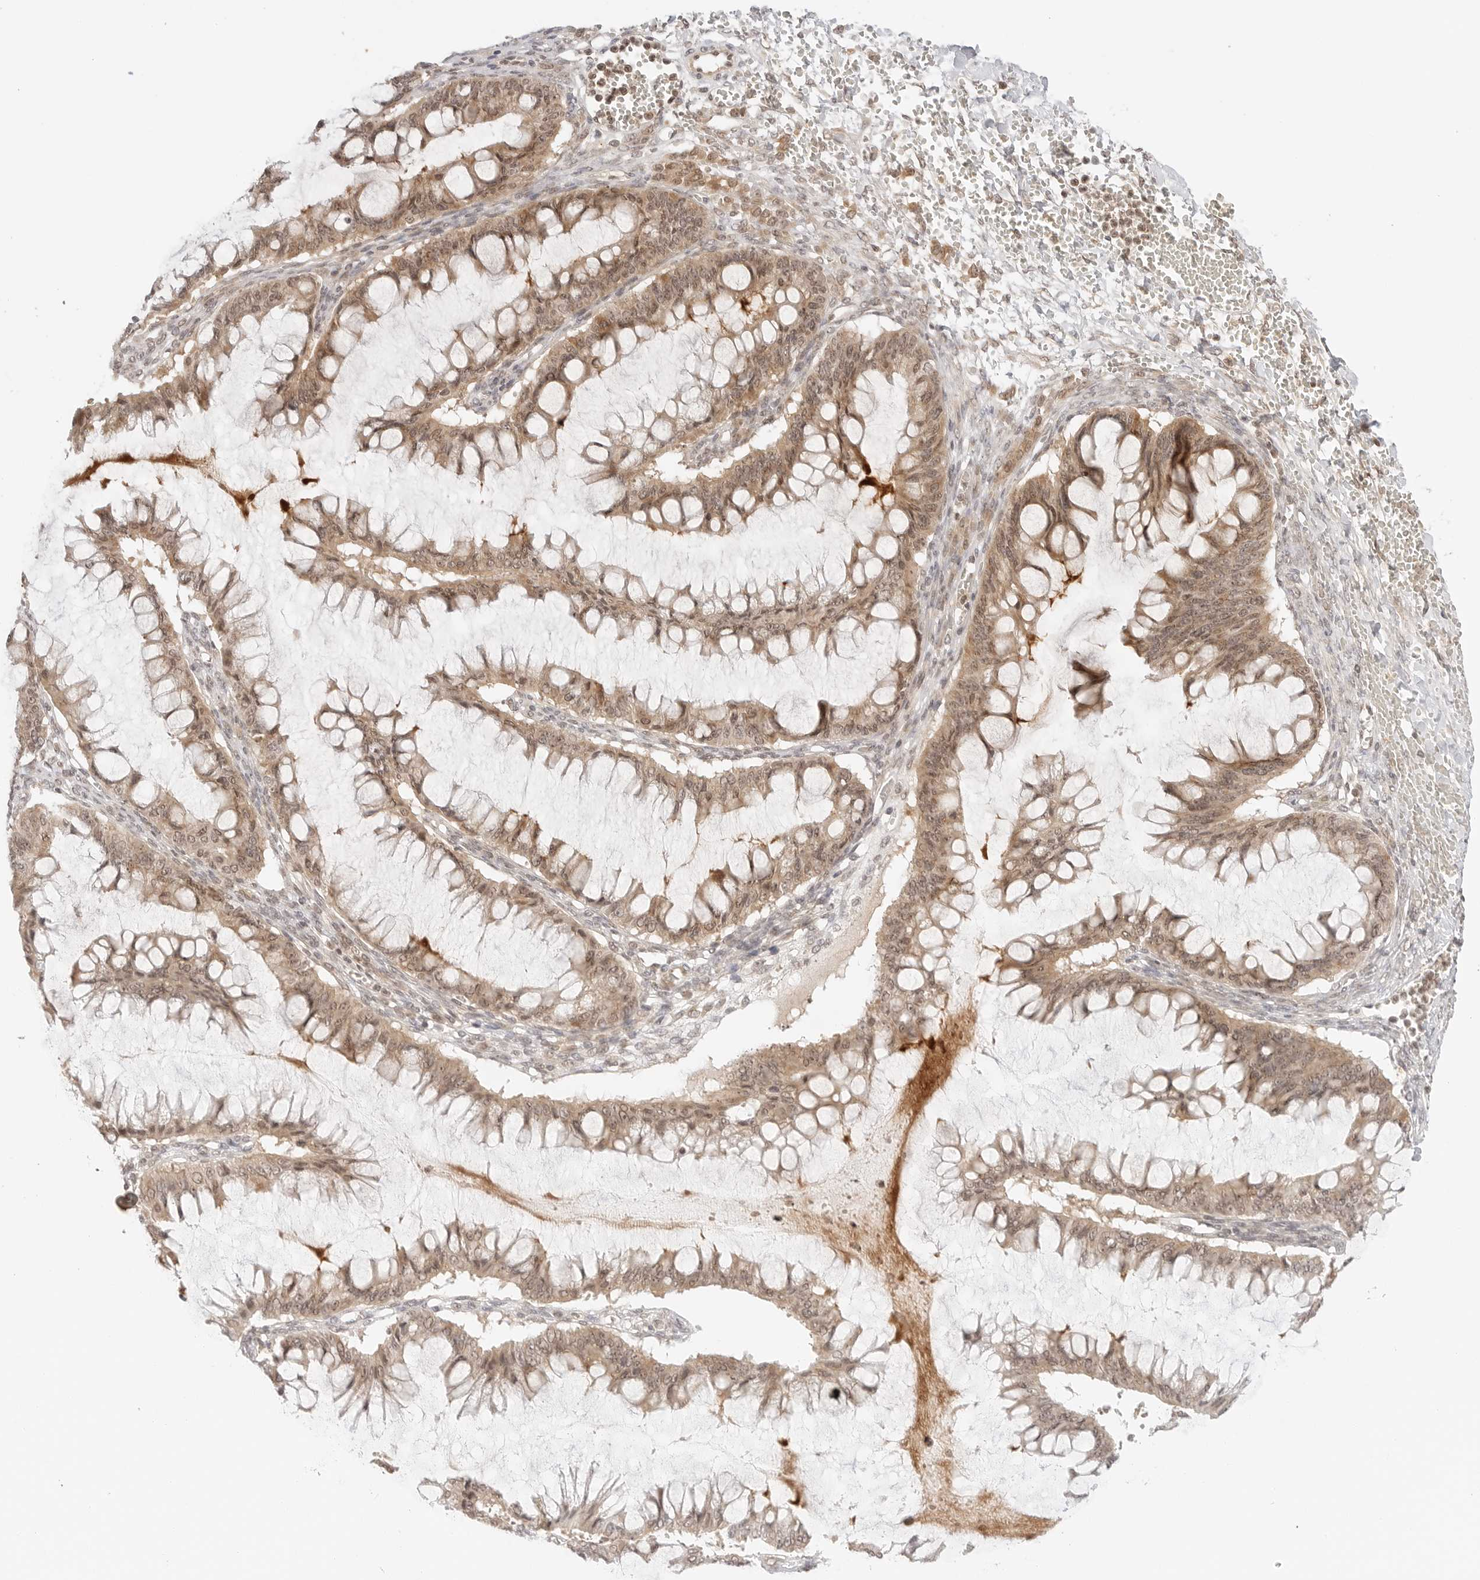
{"staining": {"intensity": "moderate", "quantity": ">75%", "location": "cytoplasmic/membranous,nuclear"}, "tissue": "ovarian cancer", "cell_type": "Tumor cells", "image_type": "cancer", "snomed": [{"axis": "morphology", "description": "Cystadenocarcinoma, mucinous, NOS"}, {"axis": "topography", "description": "Ovary"}], "caption": "This micrograph demonstrates immunohistochemistry (IHC) staining of mucinous cystadenocarcinoma (ovarian), with medium moderate cytoplasmic/membranous and nuclear expression in approximately >75% of tumor cells.", "gene": "GPR34", "patient": {"sex": "female", "age": 73}}